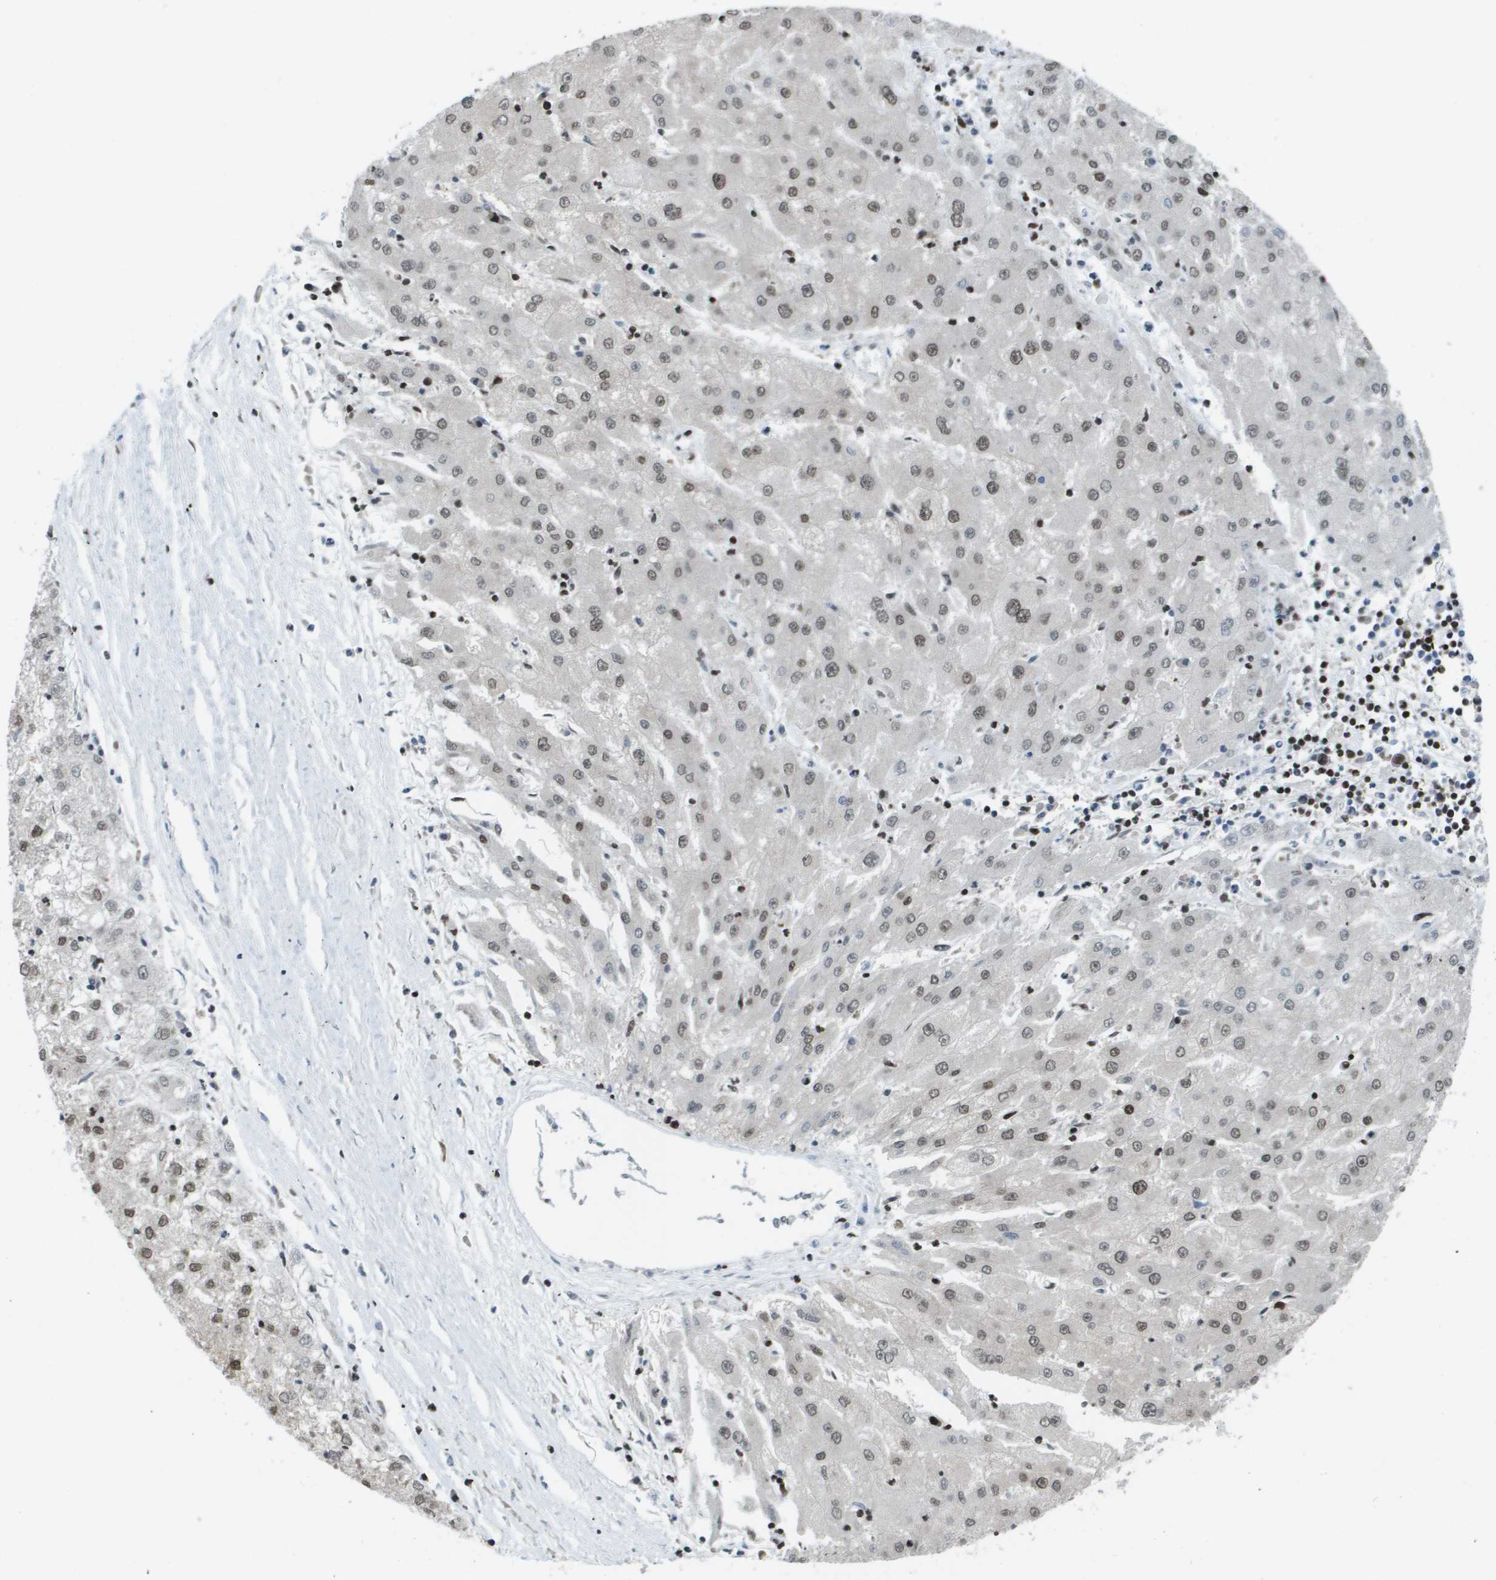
{"staining": {"intensity": "moderate", "quantity": ">75%", "location": "nuclear"}, "tissue": "liver cancer", "cell_type": "Tumor cells", "image_type": "cancer", "snomed": [{"axis": "morphology", "description": "Carcinoma, Hepatocellular, NOS"}, {"axis": "topography", "description": "Liver"}], "caption": "A brown stain labels moderate nuclear expression of a protein in liver hepatocellular carcinoma tumor cells.", "gene": "GLYR1", "patient": {"sex": "male", "age": 72}}